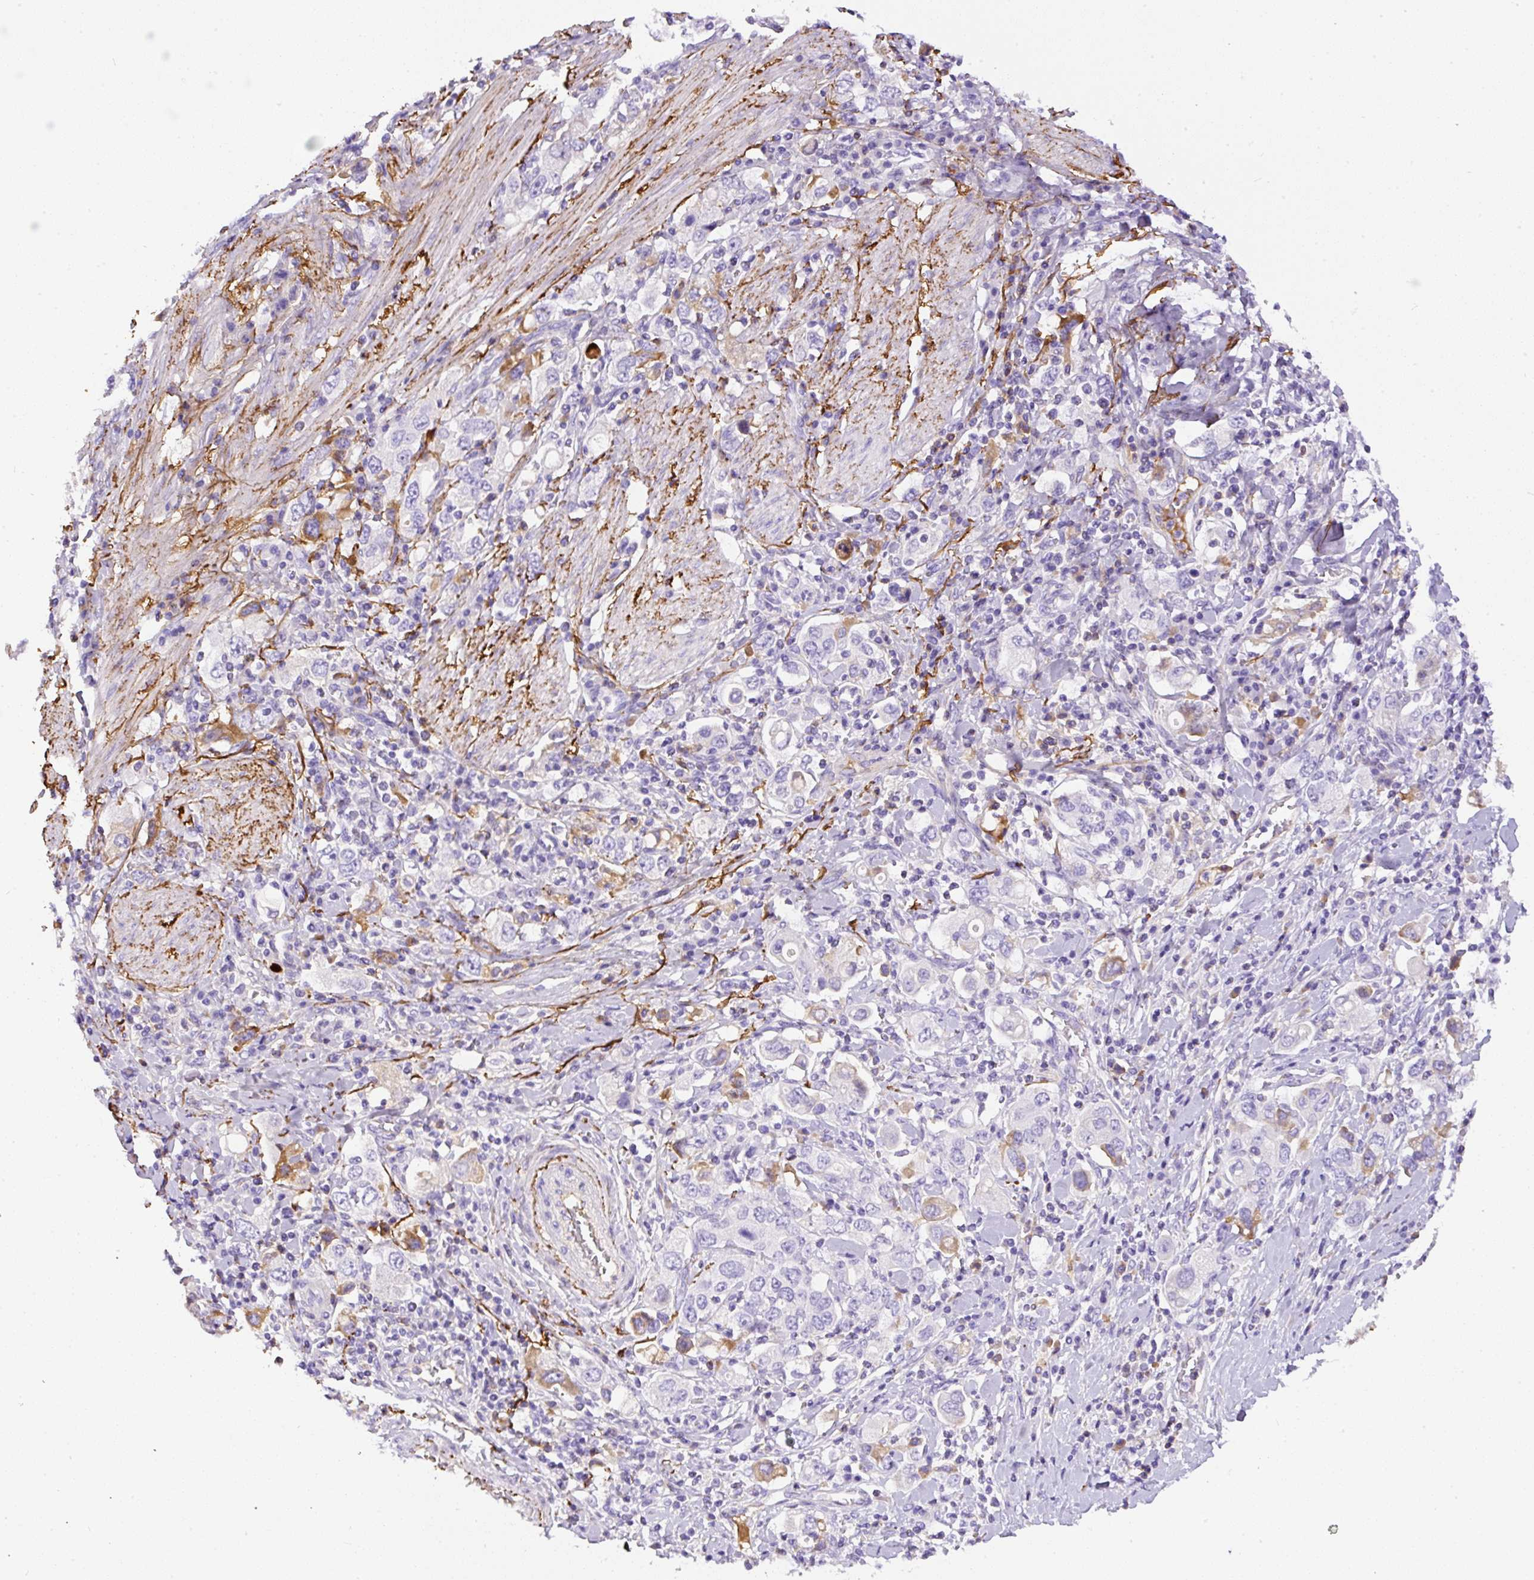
{"staining": {"intensity": "negative", "quantity": "none", "location": "none"}, "tissue": "stomach cancer", "cell_type": "Tumor cells", "image_type": "cancer", "snomed": [{"axis": "morphology", "description": "Adenocarcinoma, NOS"}, {"axis": "topography", "description": "Stomach, upper"}], "caption": "The micrograph exhibits no significant positivity in tumor cells of stomach adenocarcinoma. (DAB (3,3'-diaminobenzidine) immunohistochemistry, high magnification).", "gene": "APCS", "patient": {"sex": "male", "age": 62}}